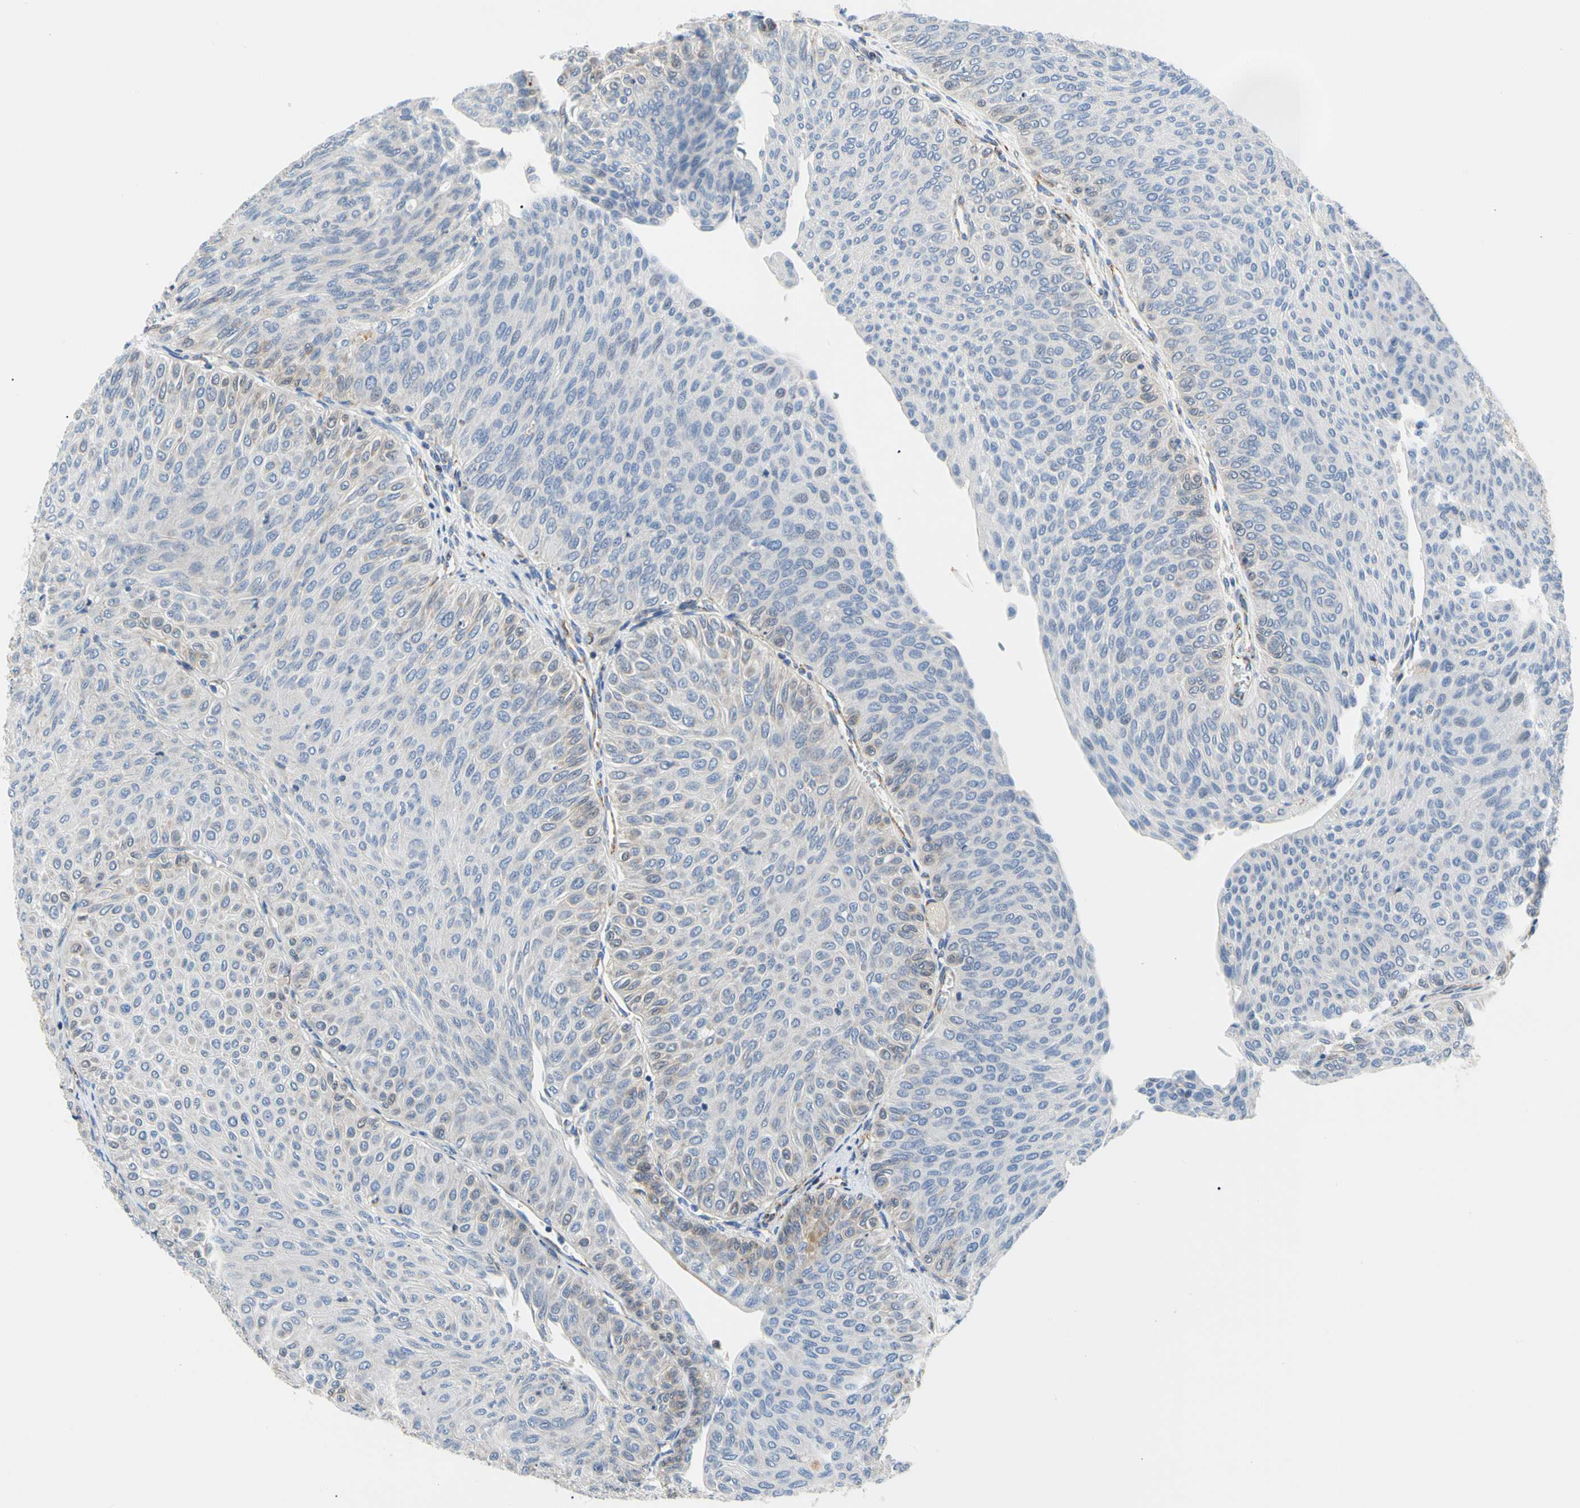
{"staining": {"intensity": "weak", "quantity": "<25%", "location": "cytoplasmic/membranous"}, "tissue": "urothelial cancer", "cell_type": "Tumor cells", "image_type": "cancer", "snomed": [{"axis": "morphology", "description": "Urothelial carcinoma, Low grade"}, {"axis": "topography", "description": "Urinary bladder"}], "caption": "An immunohistochemistry (IHC) micrograph of low-grade urothelial carcinoma is shown. There is no staining in tumor cells of low-grade urothelial carcinoma.", "gene": "ACAT1", "patient": {"sex": "male", "age": 78}}